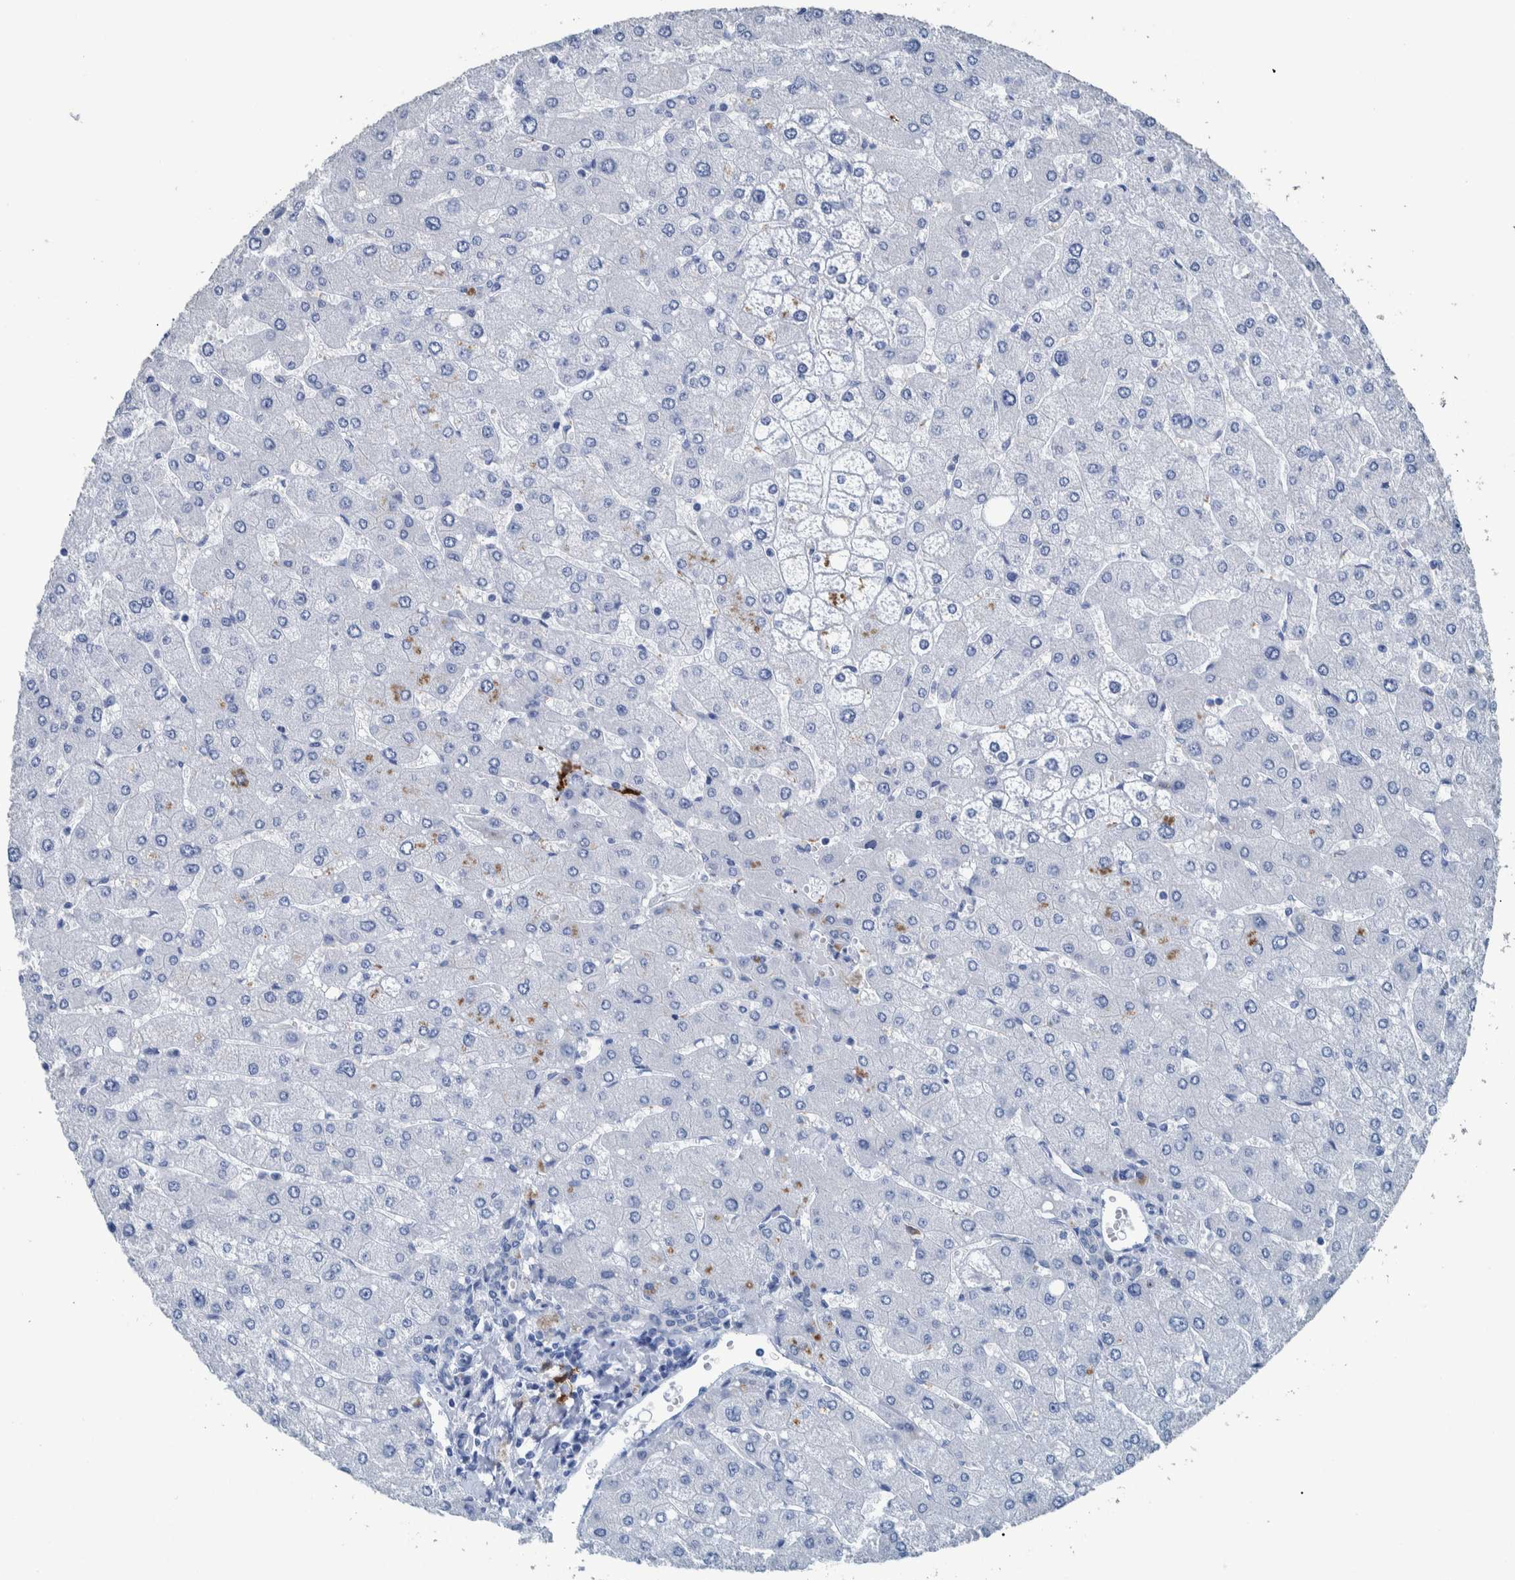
{"staining": {"intensity": "negative", "quantity": "none", "location": "none"}, "tissue": "liver", "cell_type": "Cholangiocytes", "image_type": "normal", "snomed": [{"axis": "morphology", "description": "Normal tissue, NOS"}, {"axis": "topography", "description": "Liver"}], "caption": "The immunohistochemistry (IHC) micrograph has no significant positivity in cholangiocytes of liver.", "gene": "IDO1", "patient": {"sex": "male", "age": 55}}